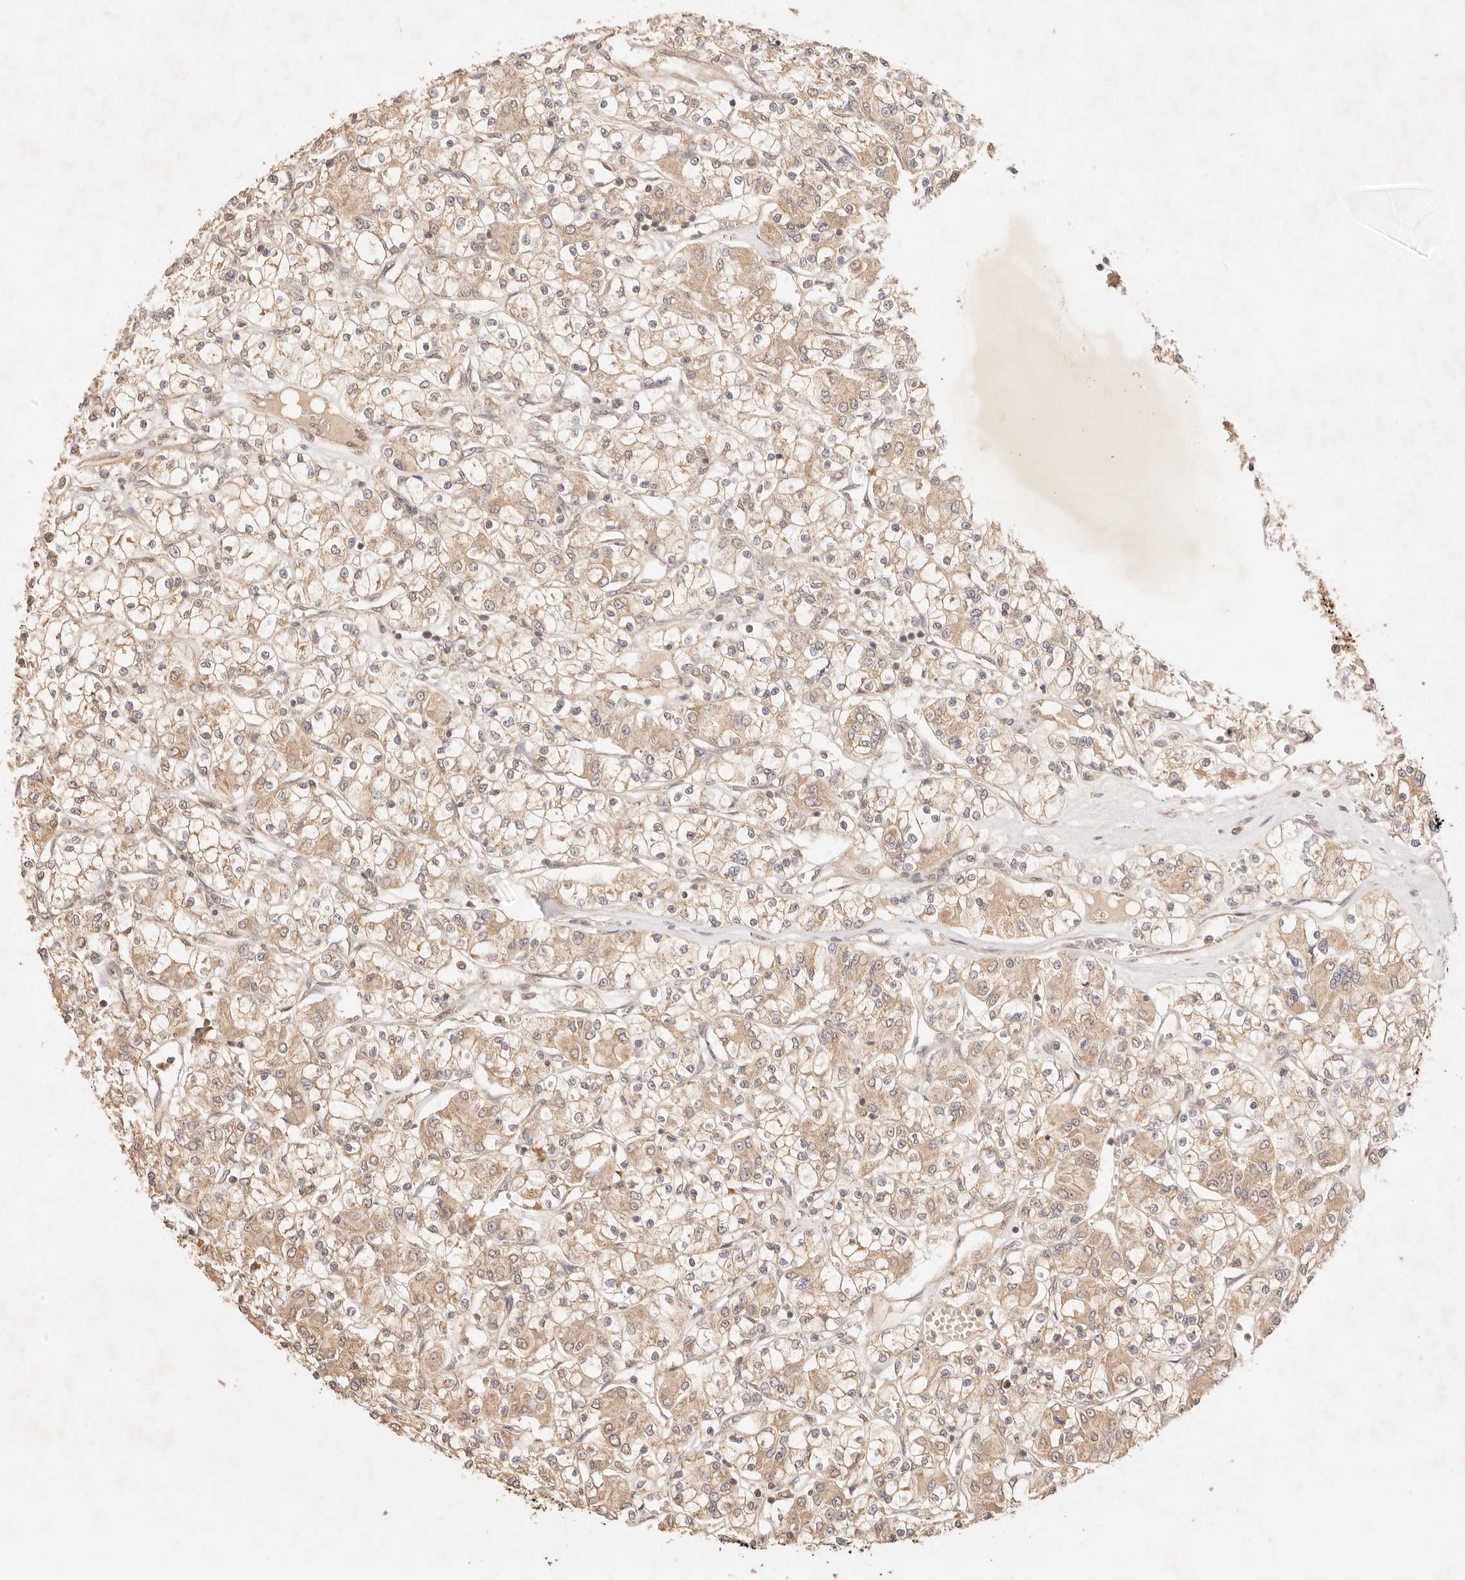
{"staining": {"intensity": "weak", "quantity": ">75%", "location": "cytoplasmic/membranous"}, "tissue": "renal cancer", "cell_type": "Tumor cells", "image_type": "cancer", "snomed": [{"axis": "morphology", "description": "Adenocarcinoma, NOS"}, {"axis": "topography", "description": "Kidney"}], "caption": "Protein analysis of renal adenocarcinoma tissue displays weak cytoplasmic/membranous positivity in approximately >75% of tumor cells.", "gene": "TRIM11", "patient": {"sex": "female", "age": 59}}